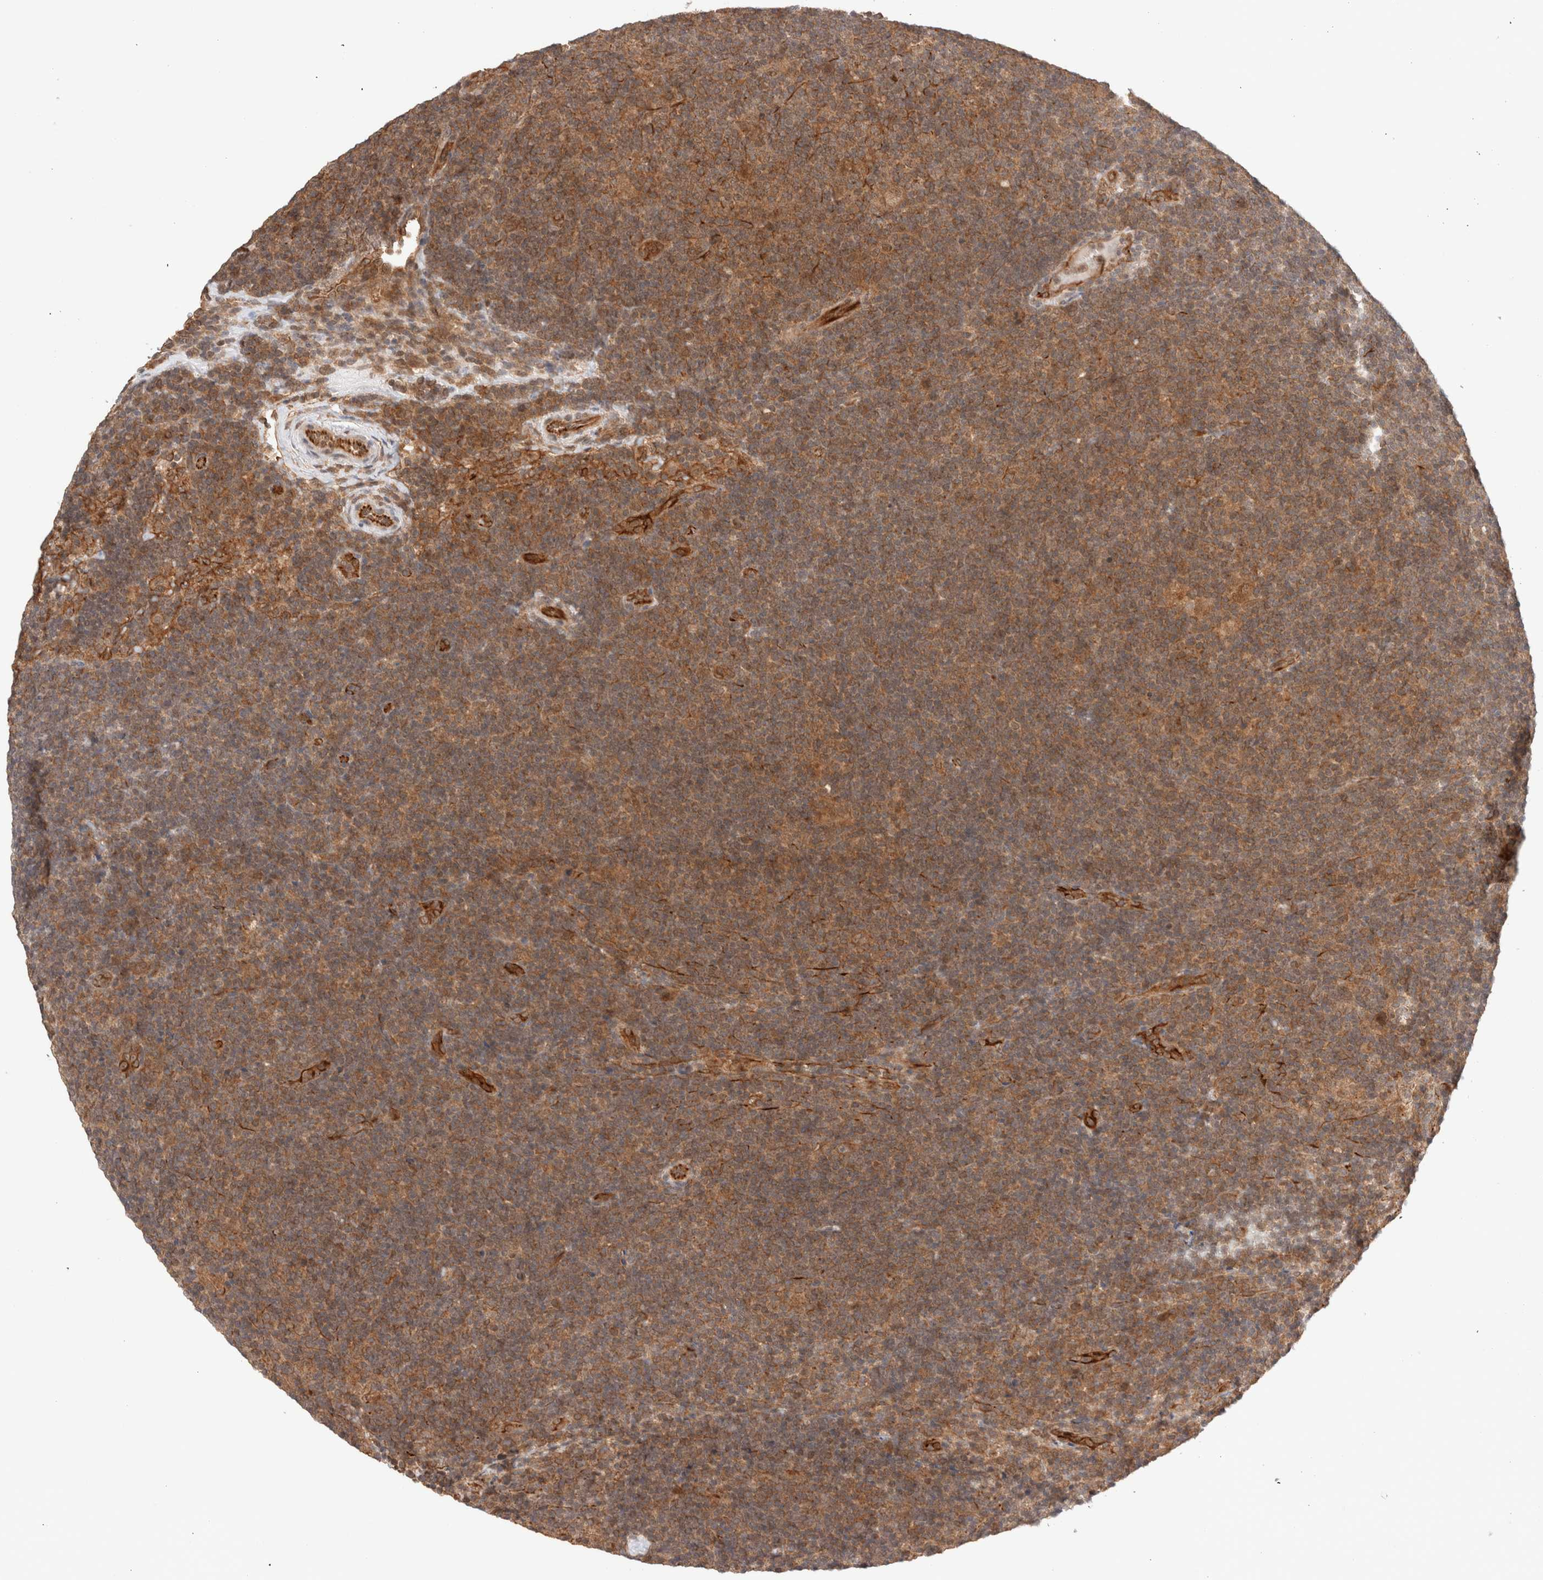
{"staining": {"intensity": "moderate", "quantity": ">75%", "location": "cytoplasmic/membranous,nuclear"}, "tissue": "lymphoma", "cell_type": "Tumor cells", "image_type": "cancer", "snomed": [{"axis": "morphology", "description": "Hodgkin's disease, NOS"}, {"axis": "topography", "description": "Lymph node"}], "caption": "High-magnification brightfield microscopy of Hodgkin's disease stained with DAB (brown) and counterstained with hematoxylin (blue). tumor cells exhibit moderate cytoplasmic/membranous and nuclear positivity is appreciated in approximately>75% of cells.", "gene": "SIKE1", "patient": {"sex": "female", "age": 57}}